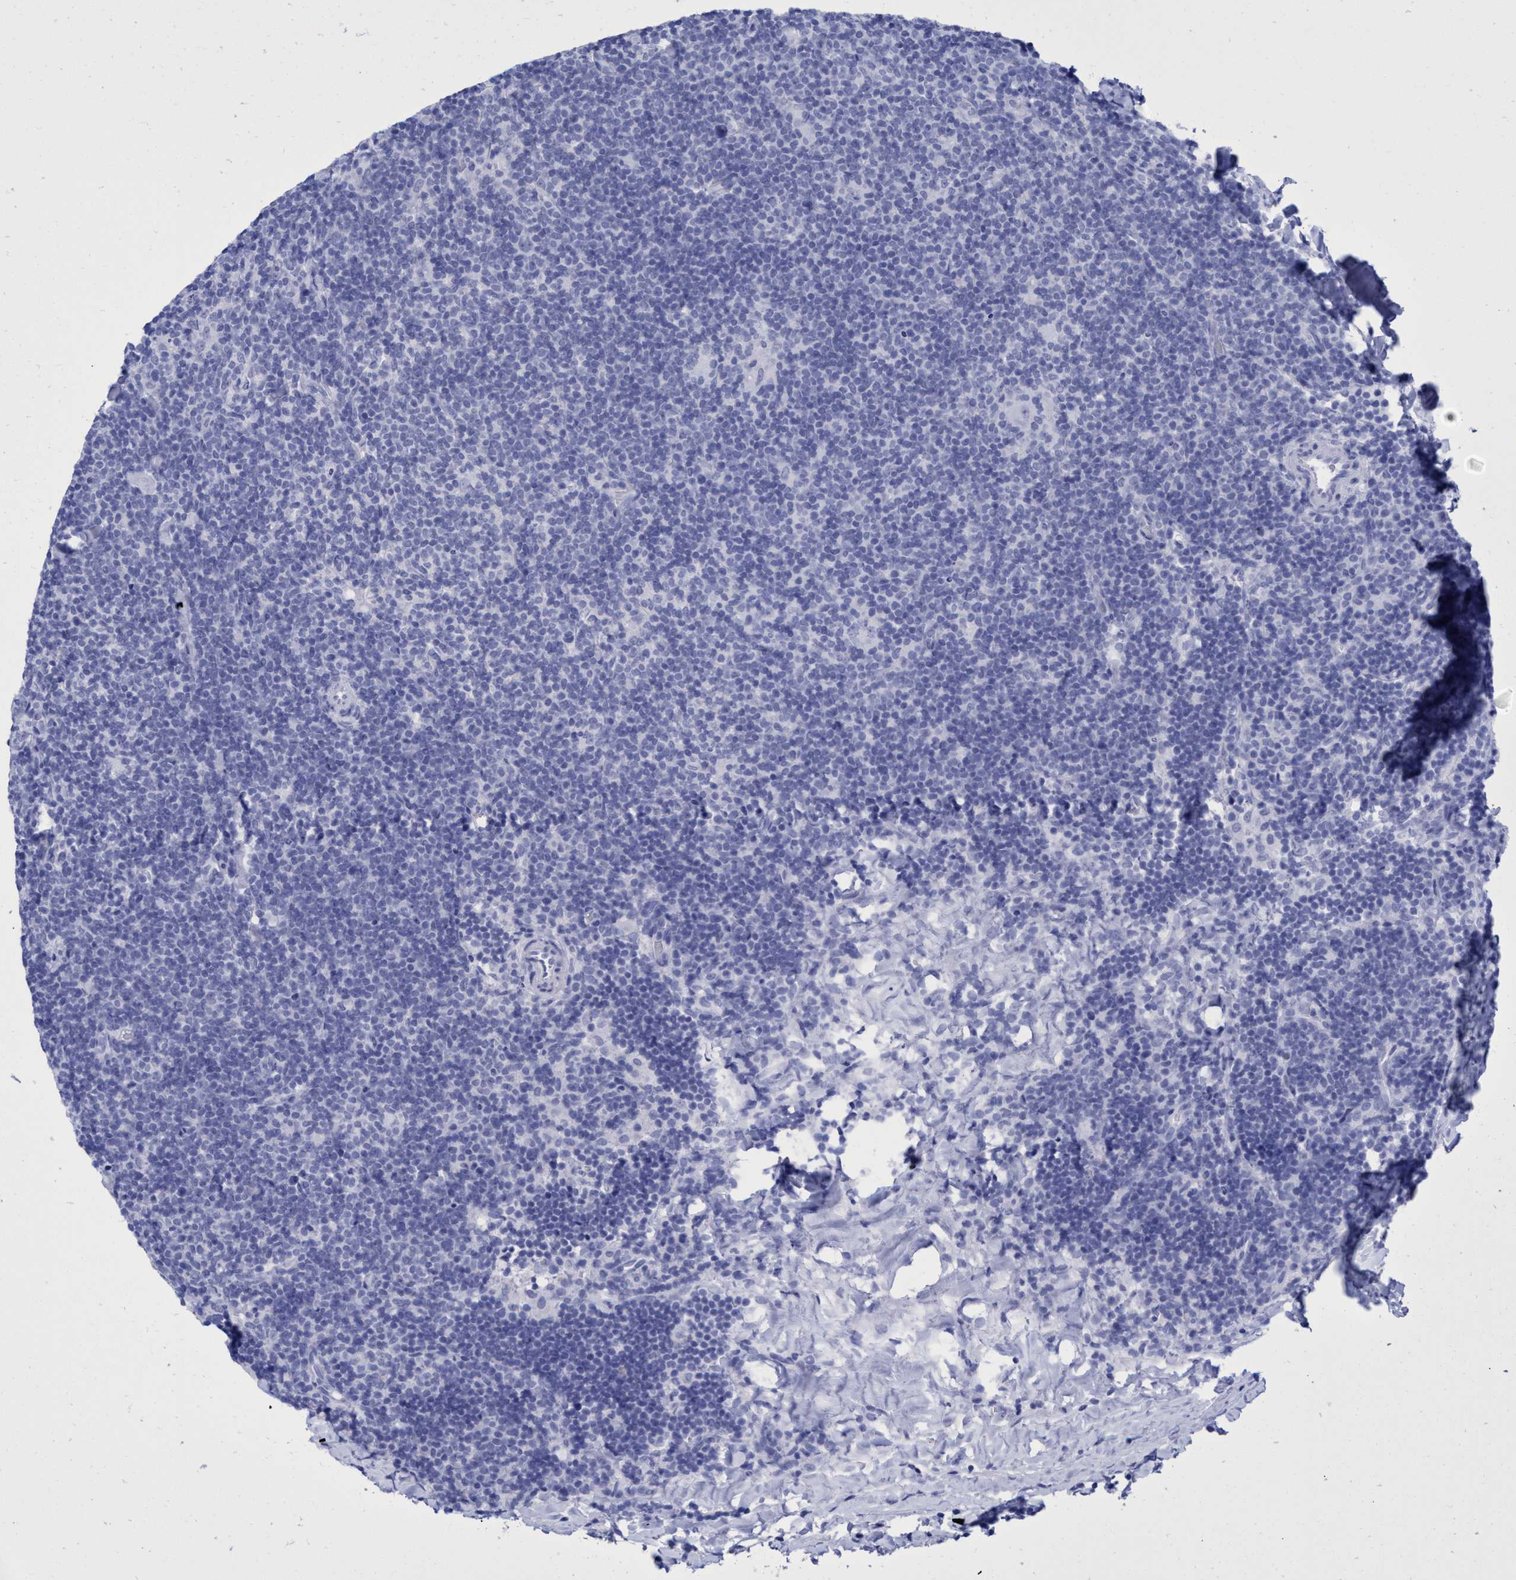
{"staining": {"intensity": "negative", "quantity": "none", "location": "none"}, "tissue": "lymphoma", "cell_type": "Tumor cells", "image_type": "cancer", "snomed": [{"axis": "morphology", "description": "Hodgkin's disease, NOS"}, {"axis": "topography", "description": "Lymph node"}], "caption": "Immunohistochemical staining of Hodgkin's disease reveals no significant positivity in tumor cells. (Immunohistochemistry (ihc), brightfield microscopy, high magnification).", "gene": "INSL6", "patient": {"sex": "female", "age": 57}}